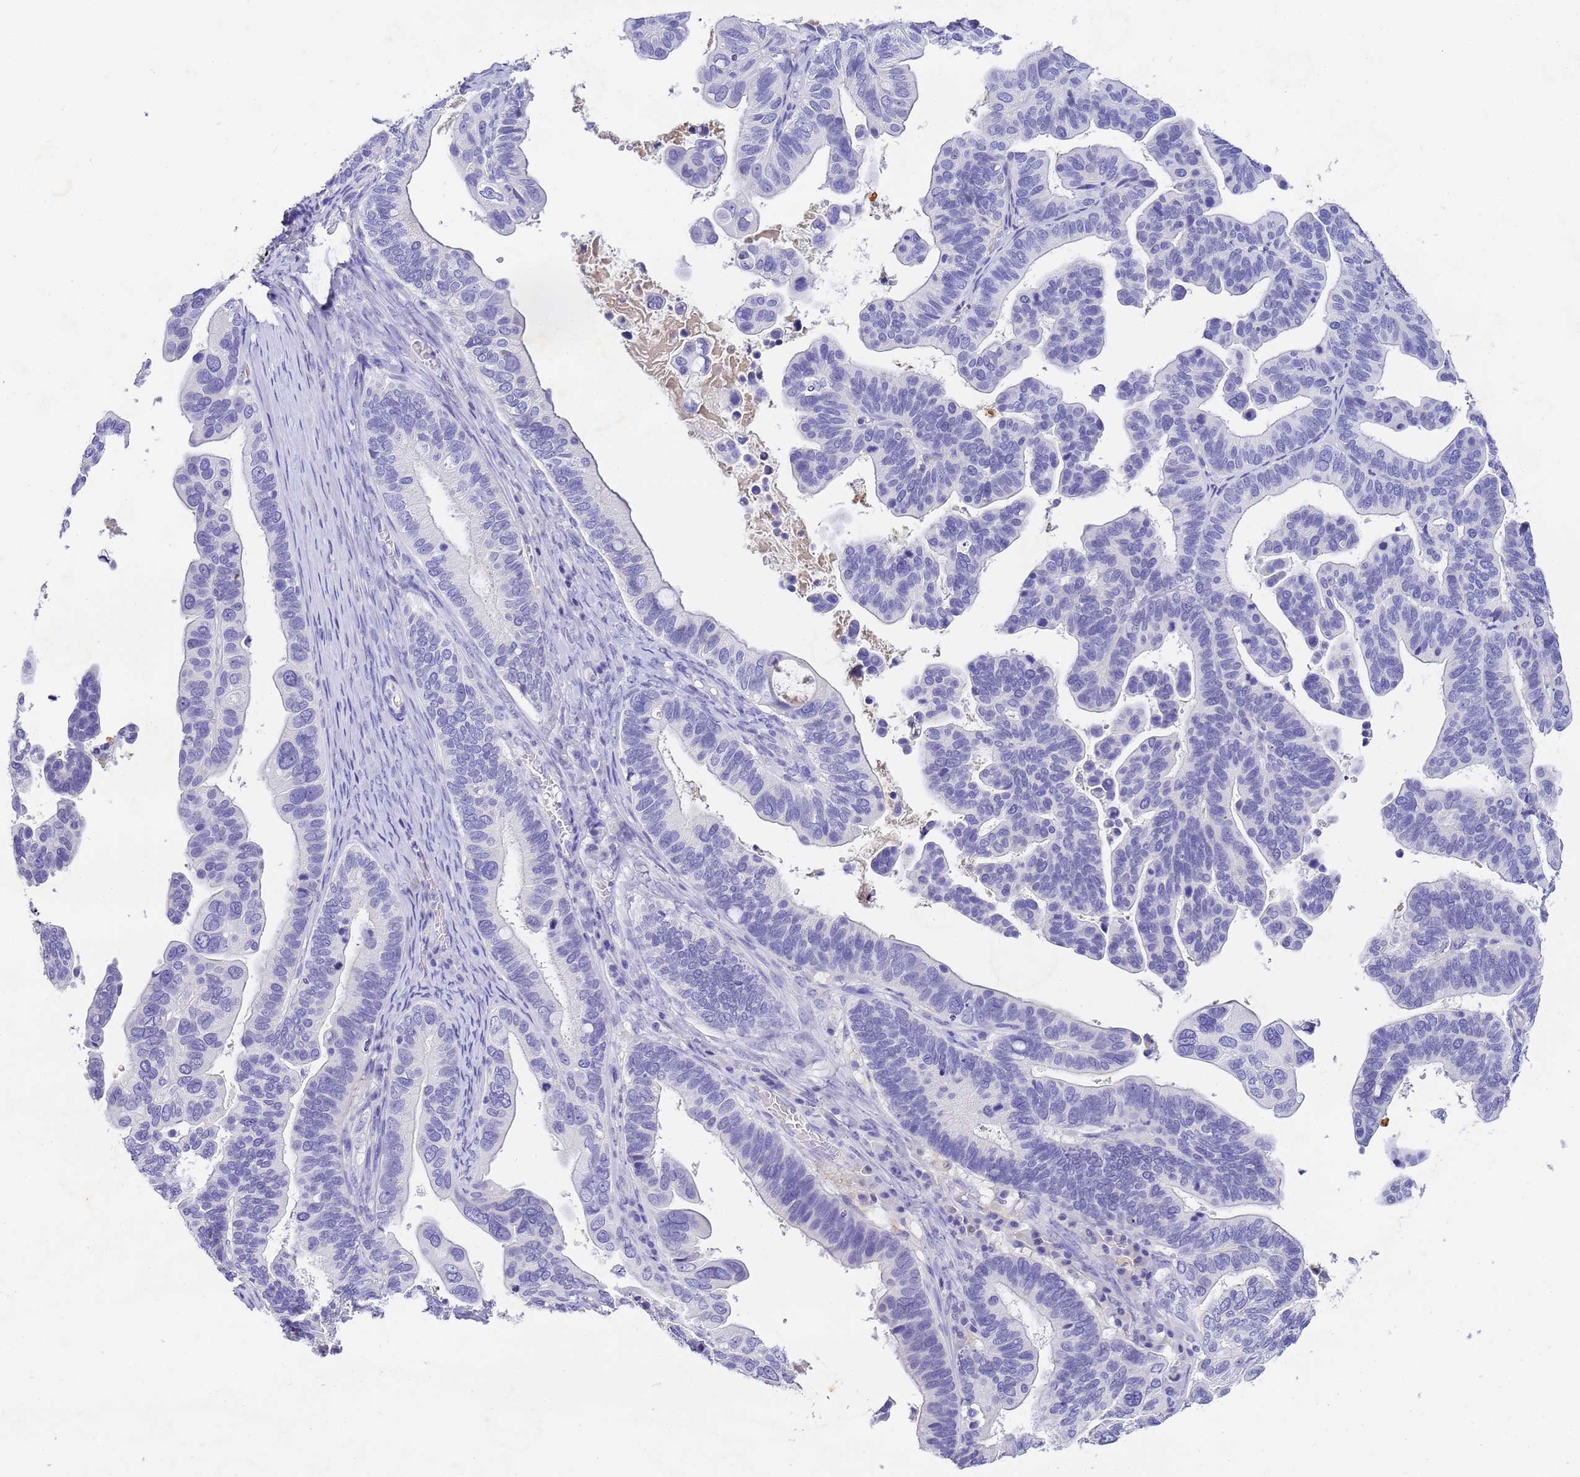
{"staining": {"intensity": "negative", "quantity": "none", "location": "none"}, "tissue": "ovarian cancer", "cell_type": "Tumor cells", "image_type": "cancer", "snomed": [{"axis": "morphology", "description": "Cystadenocarcinoma, serous, NOS"}, {"axis": "topography", "description": "Ovary"}], "caption": "Ovarian cancer (serous cystadenocarcinoma) was stained to show a protein in brown. There is no significant expression in tumor cells.", "gene": "CFHR2", "patient": {"sex": "female", "age": 56}}